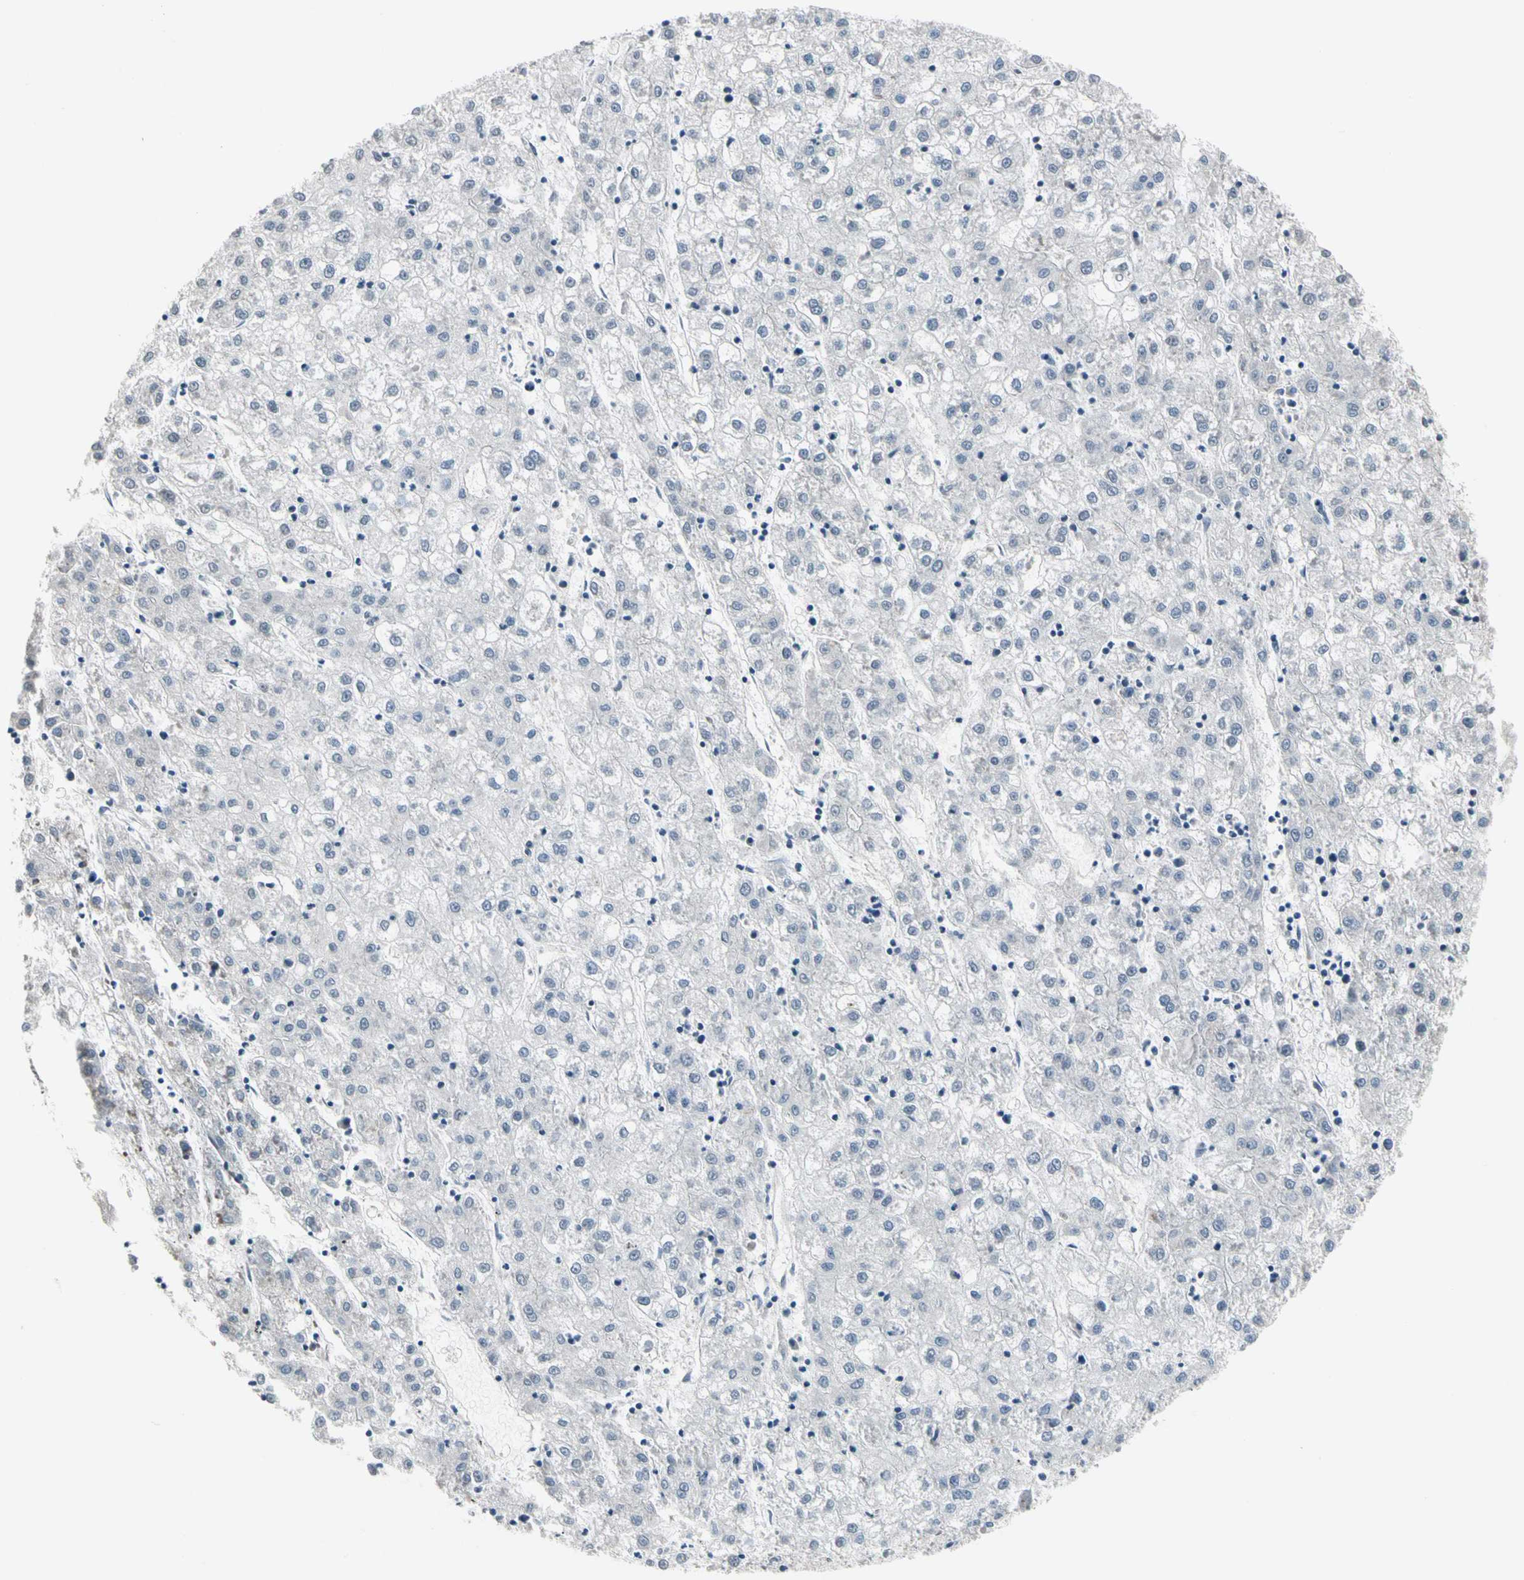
{"staining": {"intensity": "negative", "quantity": "none", "location": "none"}, "tissue": "liver cancer", "cell_type": "Tumor cells", "image_type": "cancer", "snomed": [{"axis": "morphology", "description": "Carcinoma, Hepatocellular, NOS"}, {"axis": "topography", "description": "Liver"}], "caption": "The image displays no significant staining in tumor cells of liver cancer.", "gene": "SV2A", "patient": {"sex": "male", "age": 72}}